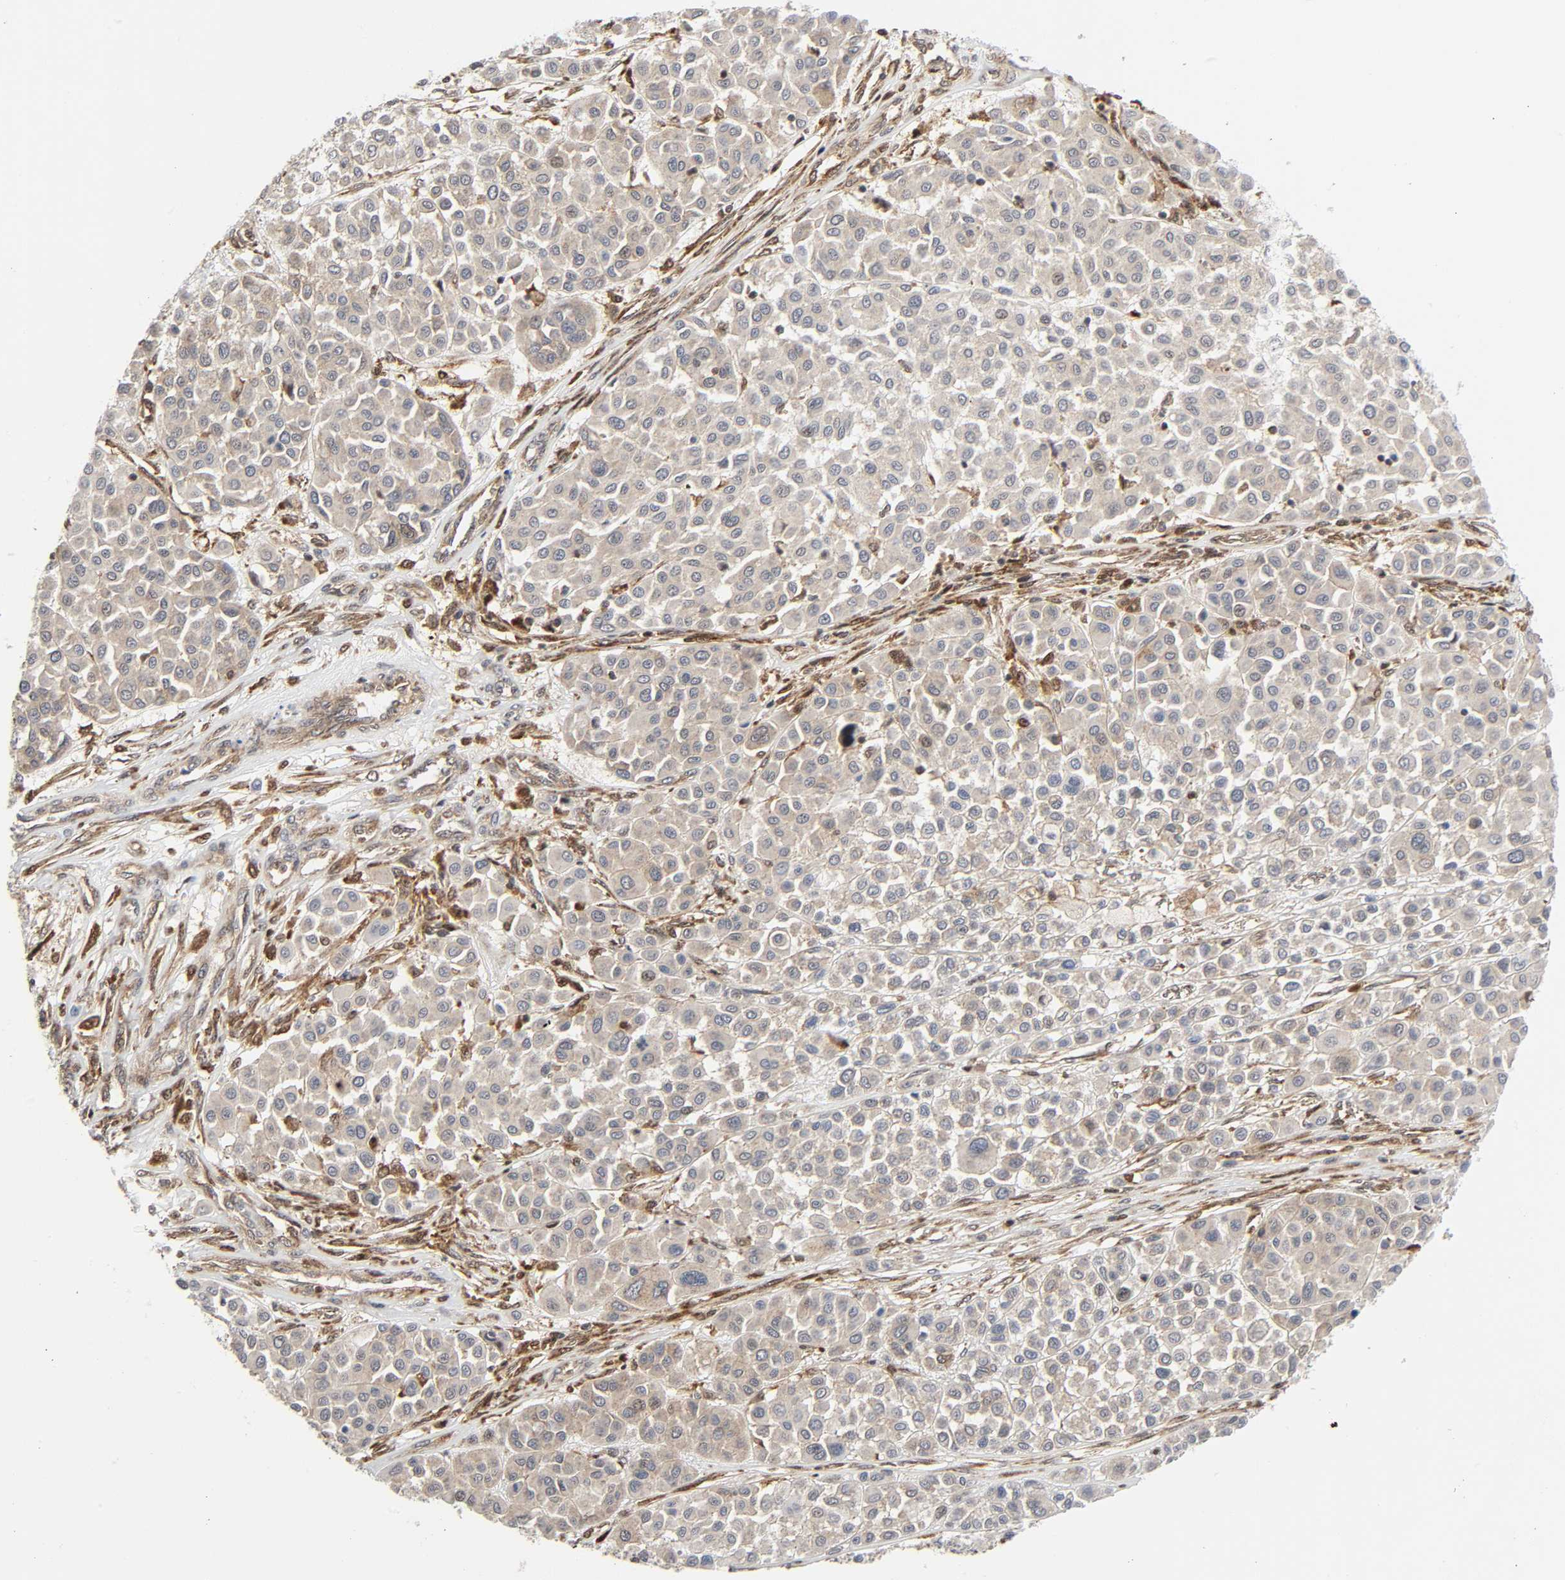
{"staining": {"intensity": "negative", "quantity": "none", "location": "none"}, "tissue": "melanoma", "cell_type": "Tumor cells", "image_type": "cancer", "snomed": [{"axis": "morphology", "description": "Malignant melanoma, Metastatic site"}, {"axis": "topography", "description": "Soft tissue"}], "caption": "Immunohistochemistry (IHC) image of human melanoma stained for a protein (brown), which demonstrates no positivity in tumor cells.", "gene": "MAPK1", "patient": {"sex": "male", "age": 41}}